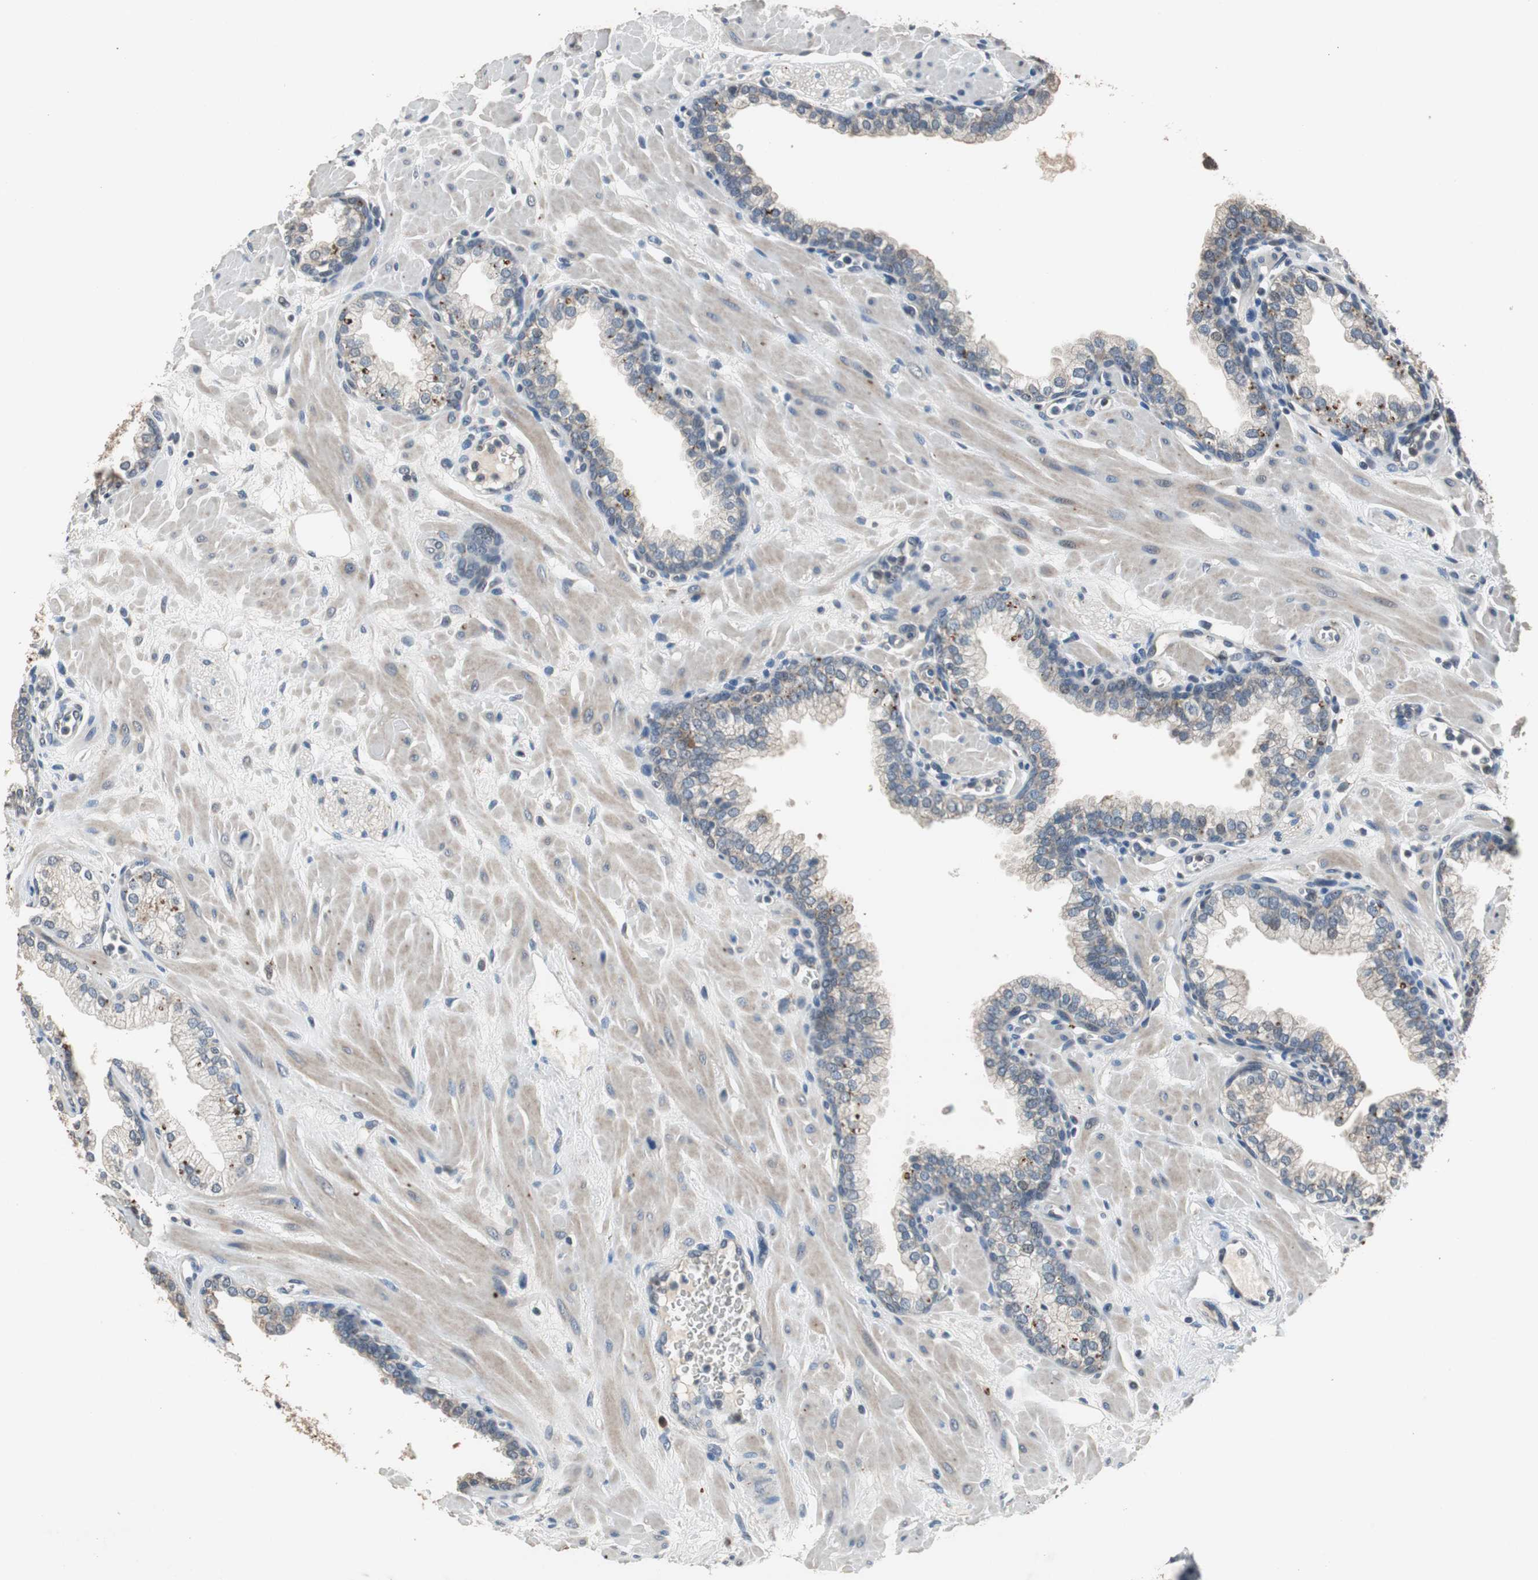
{"staining": {"intensity": "weak", "quantity": "<25%", "location": "cytoplasmic/membranous"}, "tissue": "prostate", "cell_type": "Glandular cells", "image_type": "normal", "snomed": [{"axis": "morphology", "description": "Normal tissue, NOS"}, {"axis": "topography", "description": "Prostate"}], "caption": "A high-resolution photomicrograph shows immunohistochemistry staining of benign prostate, which demonstrates no significant expression in glandular cells. (DAB (3,3'-diaminobenzidine) IHC visualized using brightfield microscopy, high magnification).", "gene": "PI4KB", "patient": {"sex": "male", "age": 60}}